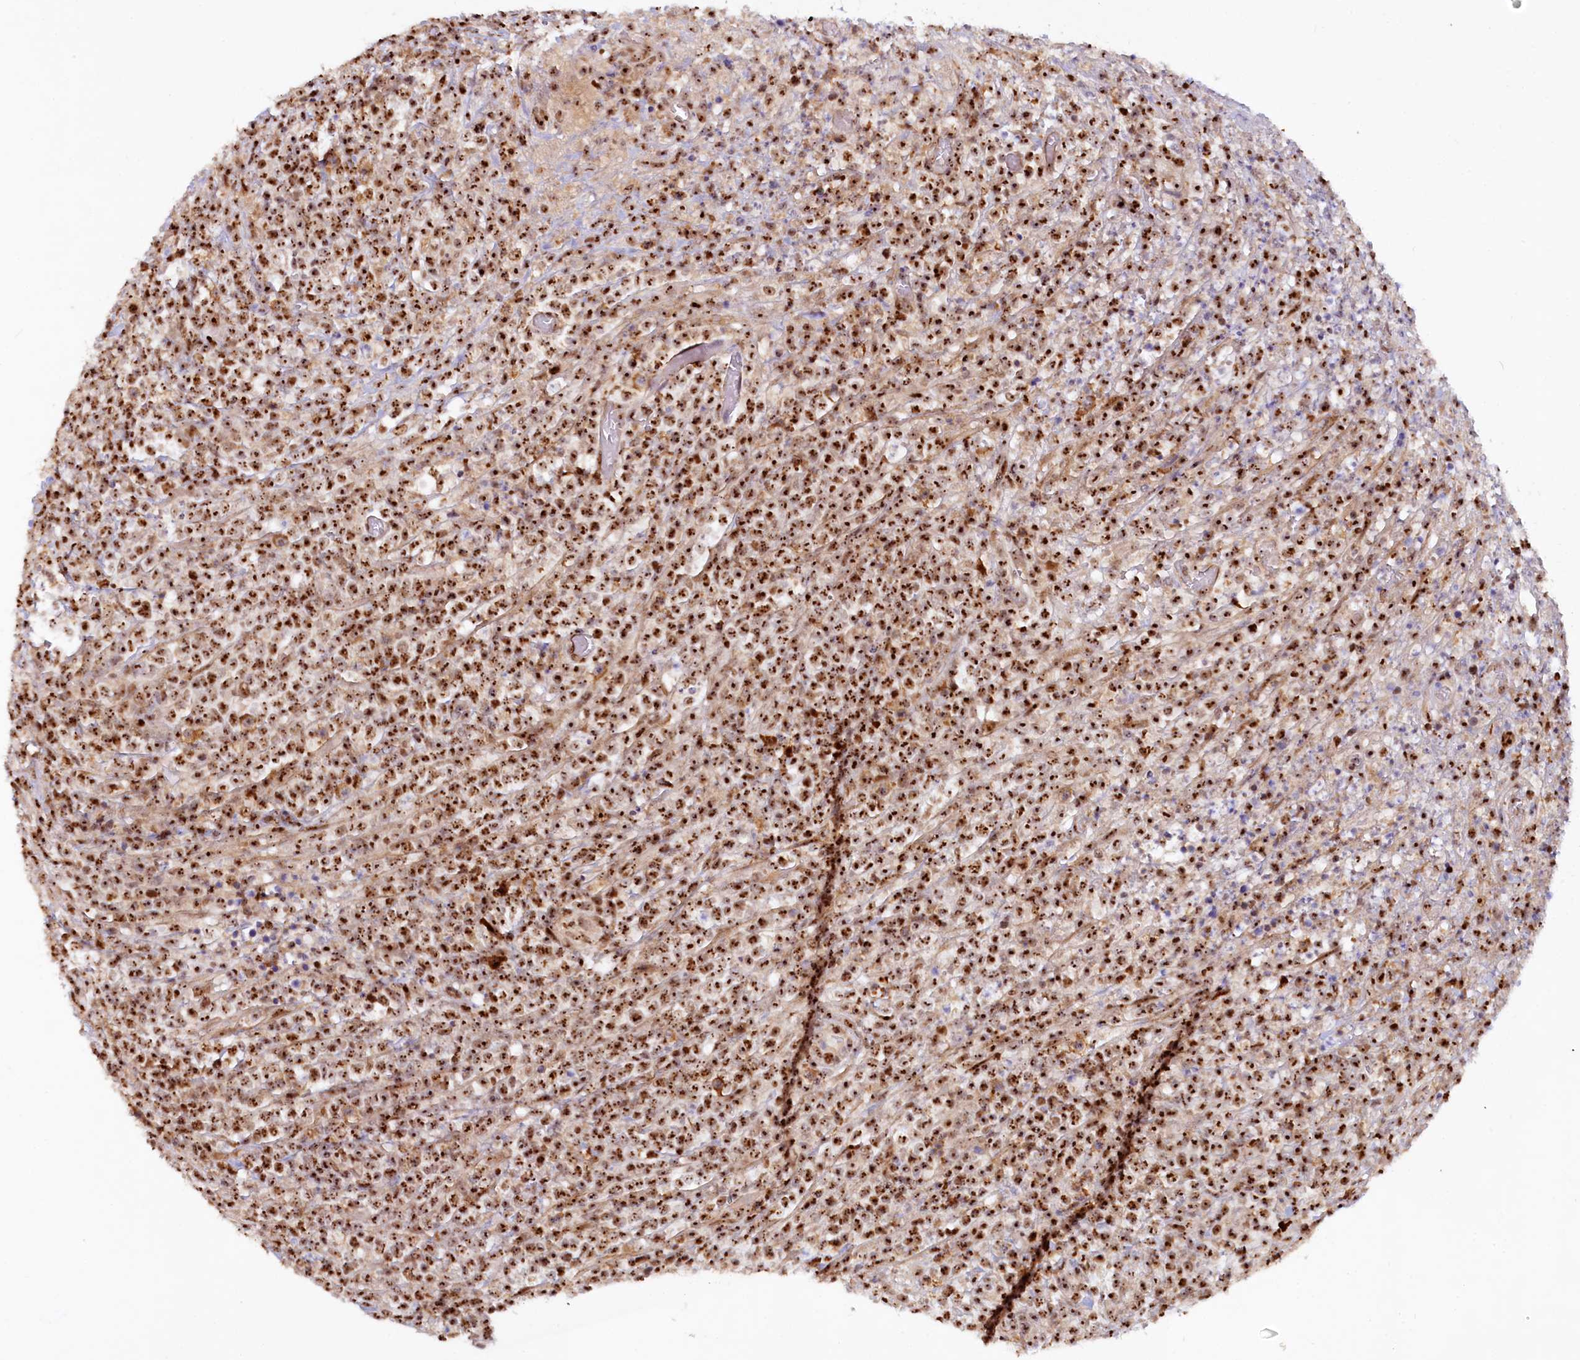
{"staining": {"intensity": "strong", "quantity": ">75%", "location": "nuclear"}, "tissue": "lymphoma", "cell_type": "Tumor cells", "image_type": "cancer", "snomed": [{"axis": "morphology", "description": "Malignant lymphoma, non-Hodgkin's type, High grade"}, {"axis": "topography", "description": "Colon"}], "caption": "This histopathology image shows immunohistochemistry (IHC) staining of human lymphoma, with high strong nuclear positivity in approximately >75% of tumor cells.", "gene": "TCOF1", "patient": {"sex": "female", "age": 53}}